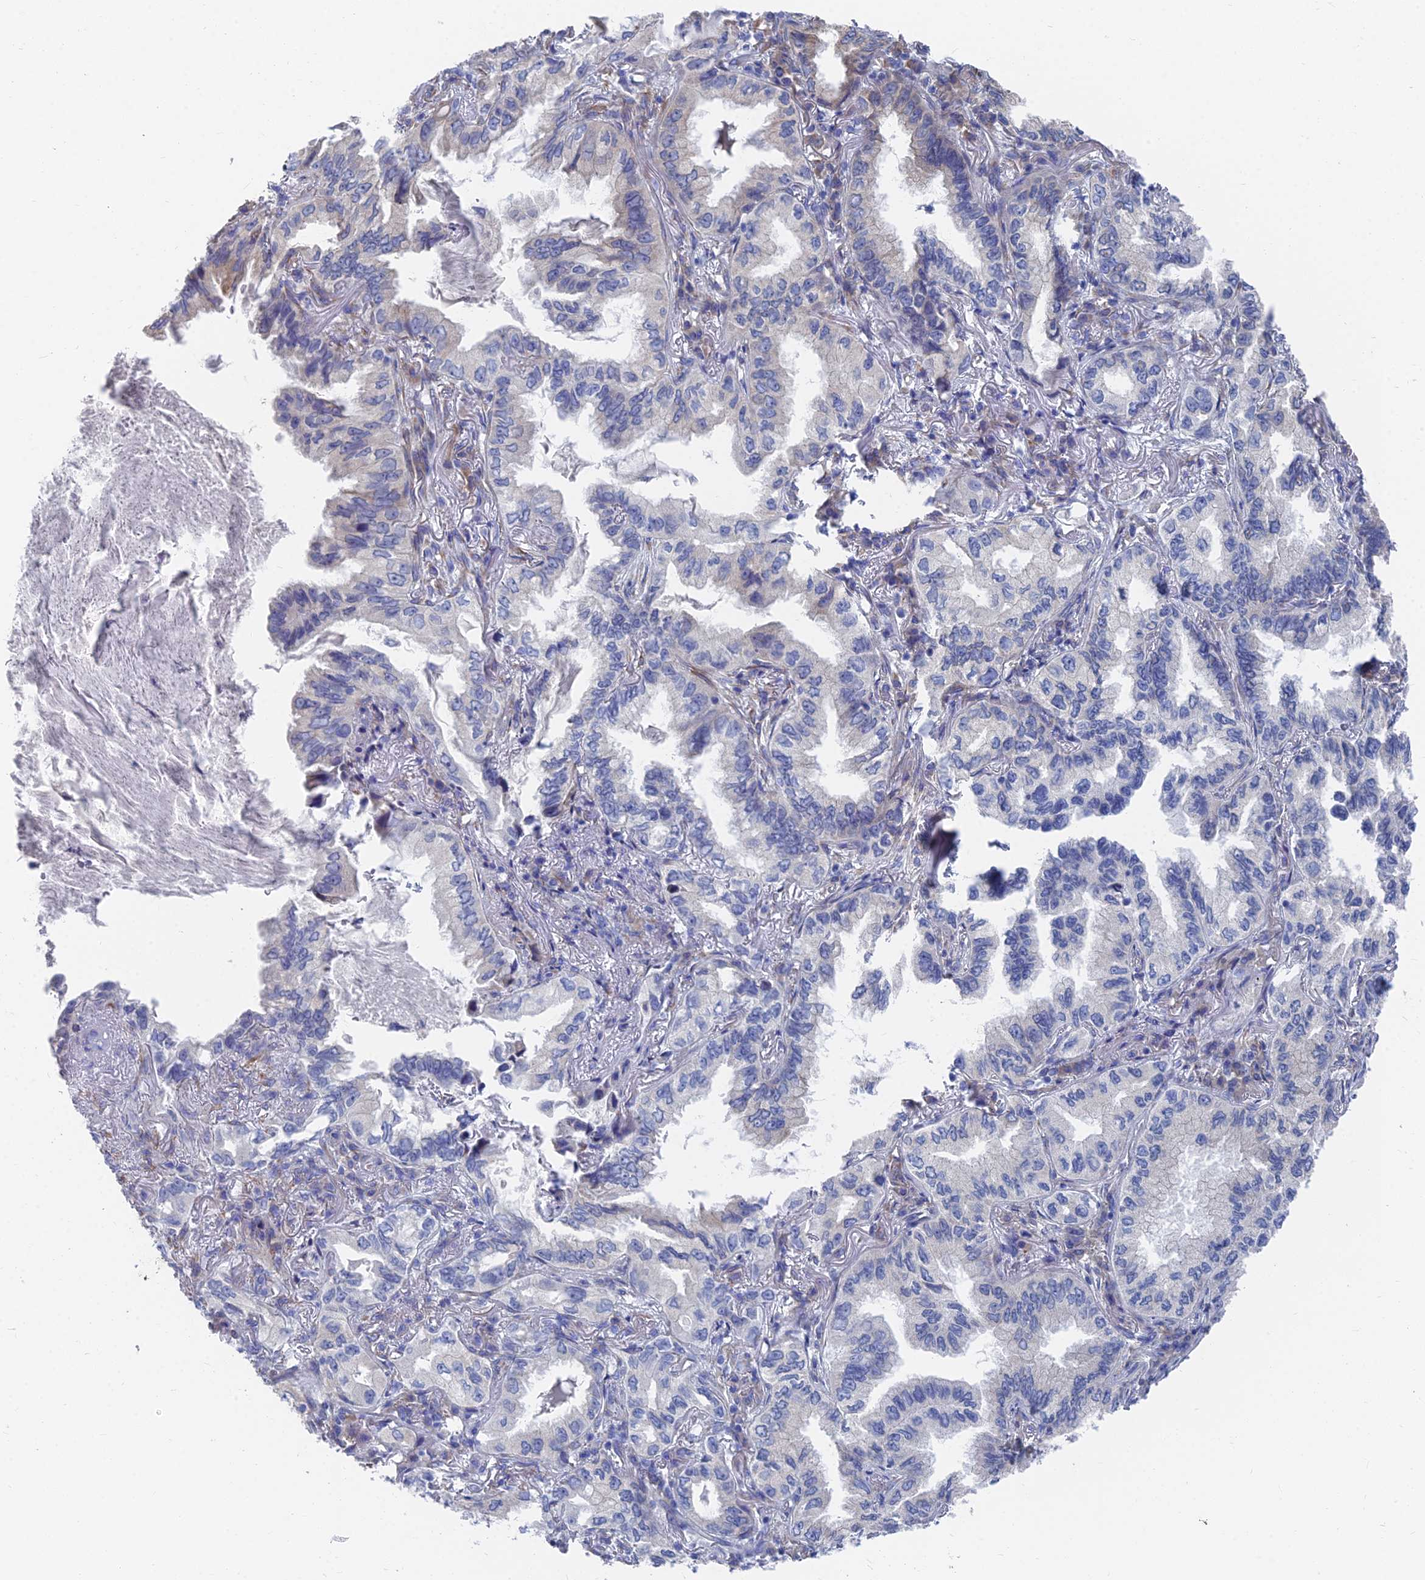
{"staining": {"intensity": "negative", "quantity": "none", "location": "none"}, "tissue": "lung cancer", "cell_type": "Tumor cells", "image_type": "cancer", "snomed": [{"axis": "morphology", "description": "Adenocarcinoma, NOS"}, {"axis": "topography", "description": "Lung"}], "caption": "This is a micrograph of immunohistochemistry staining of lung cancer, which shows no positivity in tumor cells.", "gene": "TNNT3", "patient": {"sex": "female", "age": 69}}